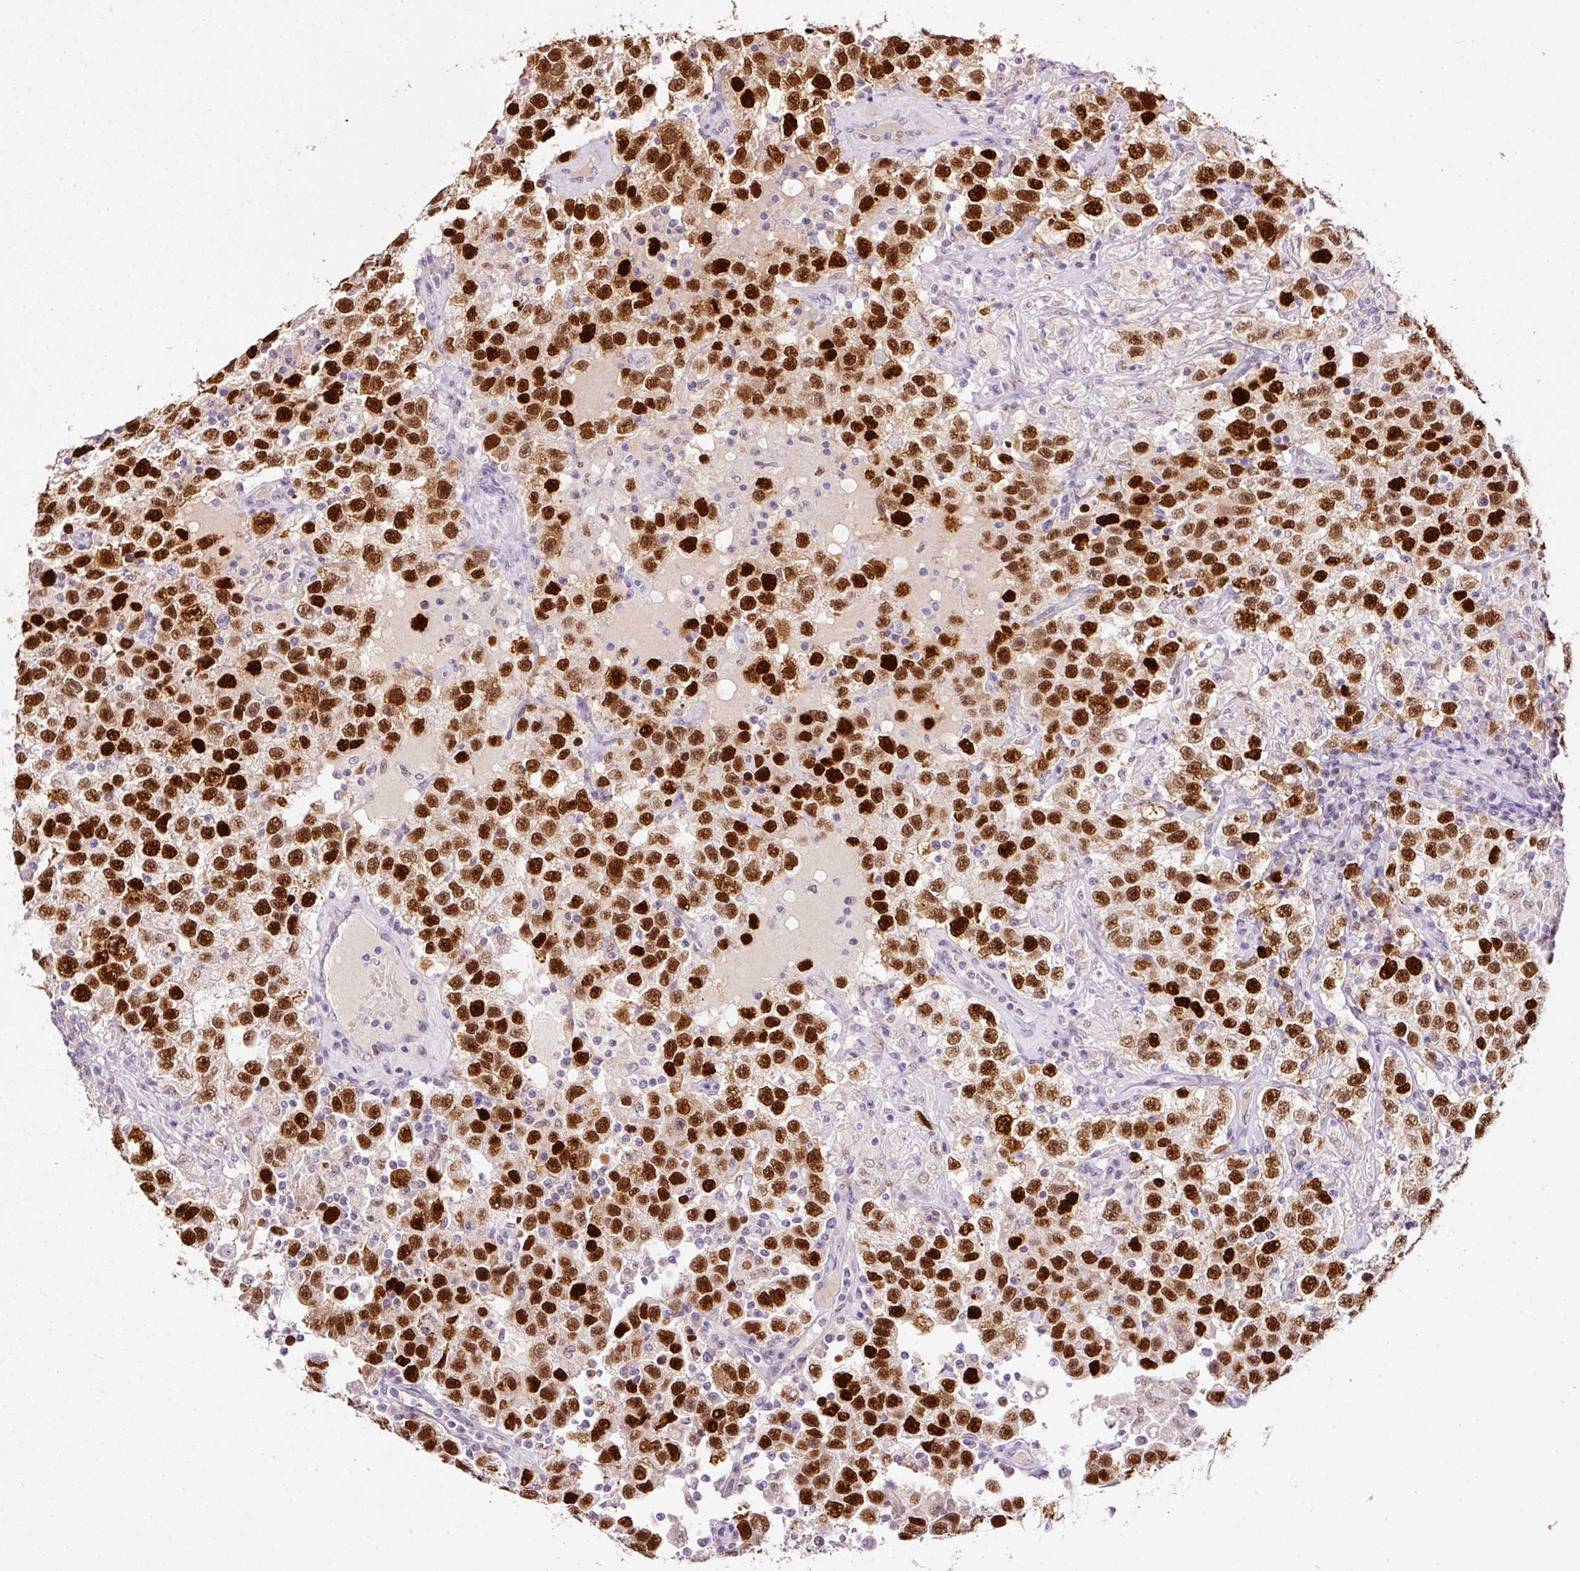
{"staining": {"intensity": "strong", "quantity": ">75%", "location": "nuclear"}, "tissue": "testis cancer", "cell_type": "Tumor cells", "image_type": "cancer", "snomed": [{"axis": "morphology", "description": "Seminoma, NOS"}, {"axis": "topography", "description": "Testis"}], "caption": "The immunohistochemical stain highlights strong nuclear positivity in tumor cells of seminoma (testis) tissue. The protein of interest is stained brown, and the nuclei are stained in blue (DAB IHC with brightfield microscopy, high magnification).", "gene": "KPNA2", "patient": {"sex": "male", "age": 41}}